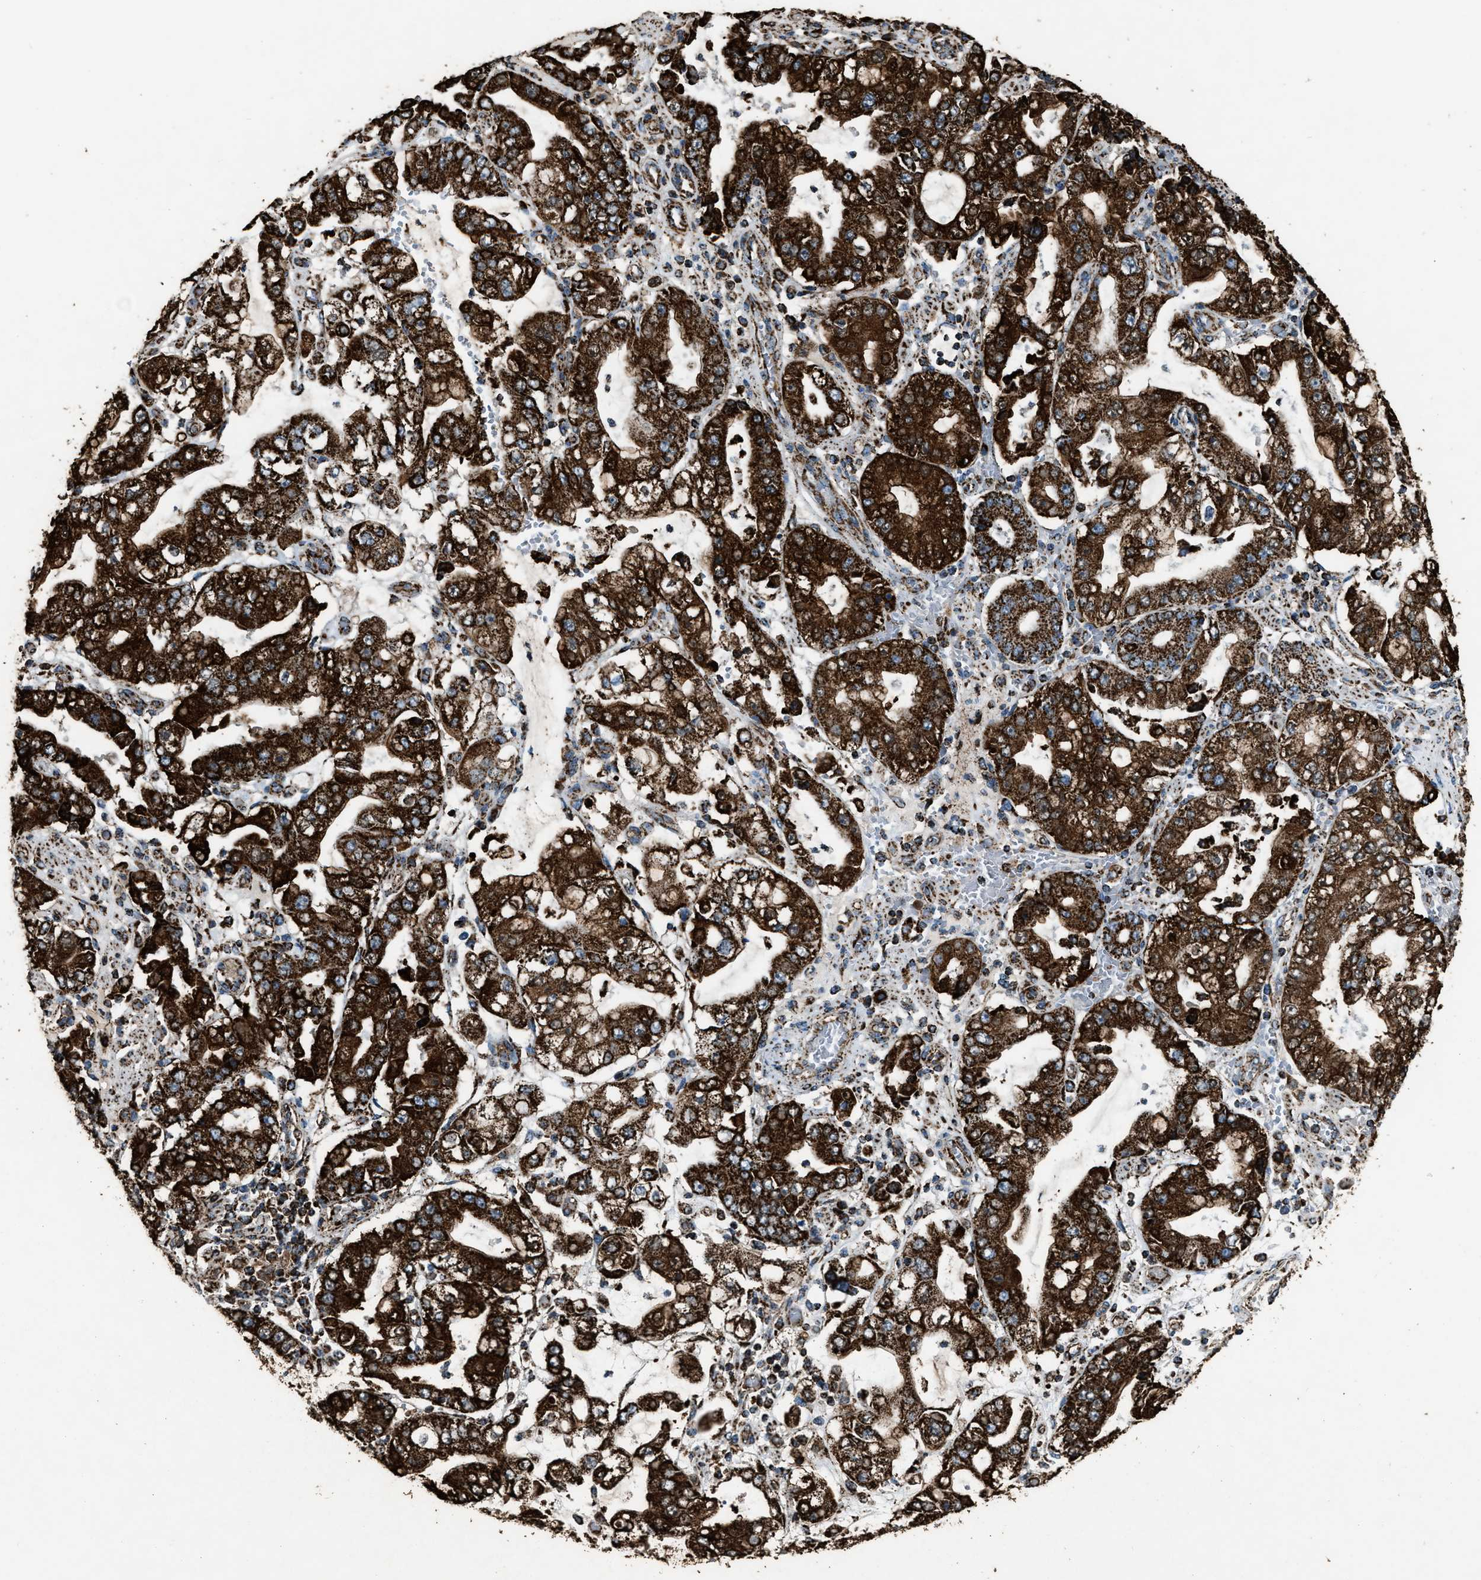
{"staining": {"intensity": "strong", "quantity": ">75%", "location": "cytoplasmic/membranous"}, "tissue": "stomach cancer", "cell_type": "Tumor cells", "image_type": "cancer", "snomed": [{"axis": "morphology", "description": "Adenocarcinoma, NOS"}, {"axis": "topography", "description": "Stomach"}], "caption": "Protein expression by immunohistochemistry (IHC) displays strong cytoplasmic/membranous positivity in approximately >75% of tumor cells in stomach adenocarcinoma.", "gene": "MDH2", "patient": {"sex": "male", "age": 76}}